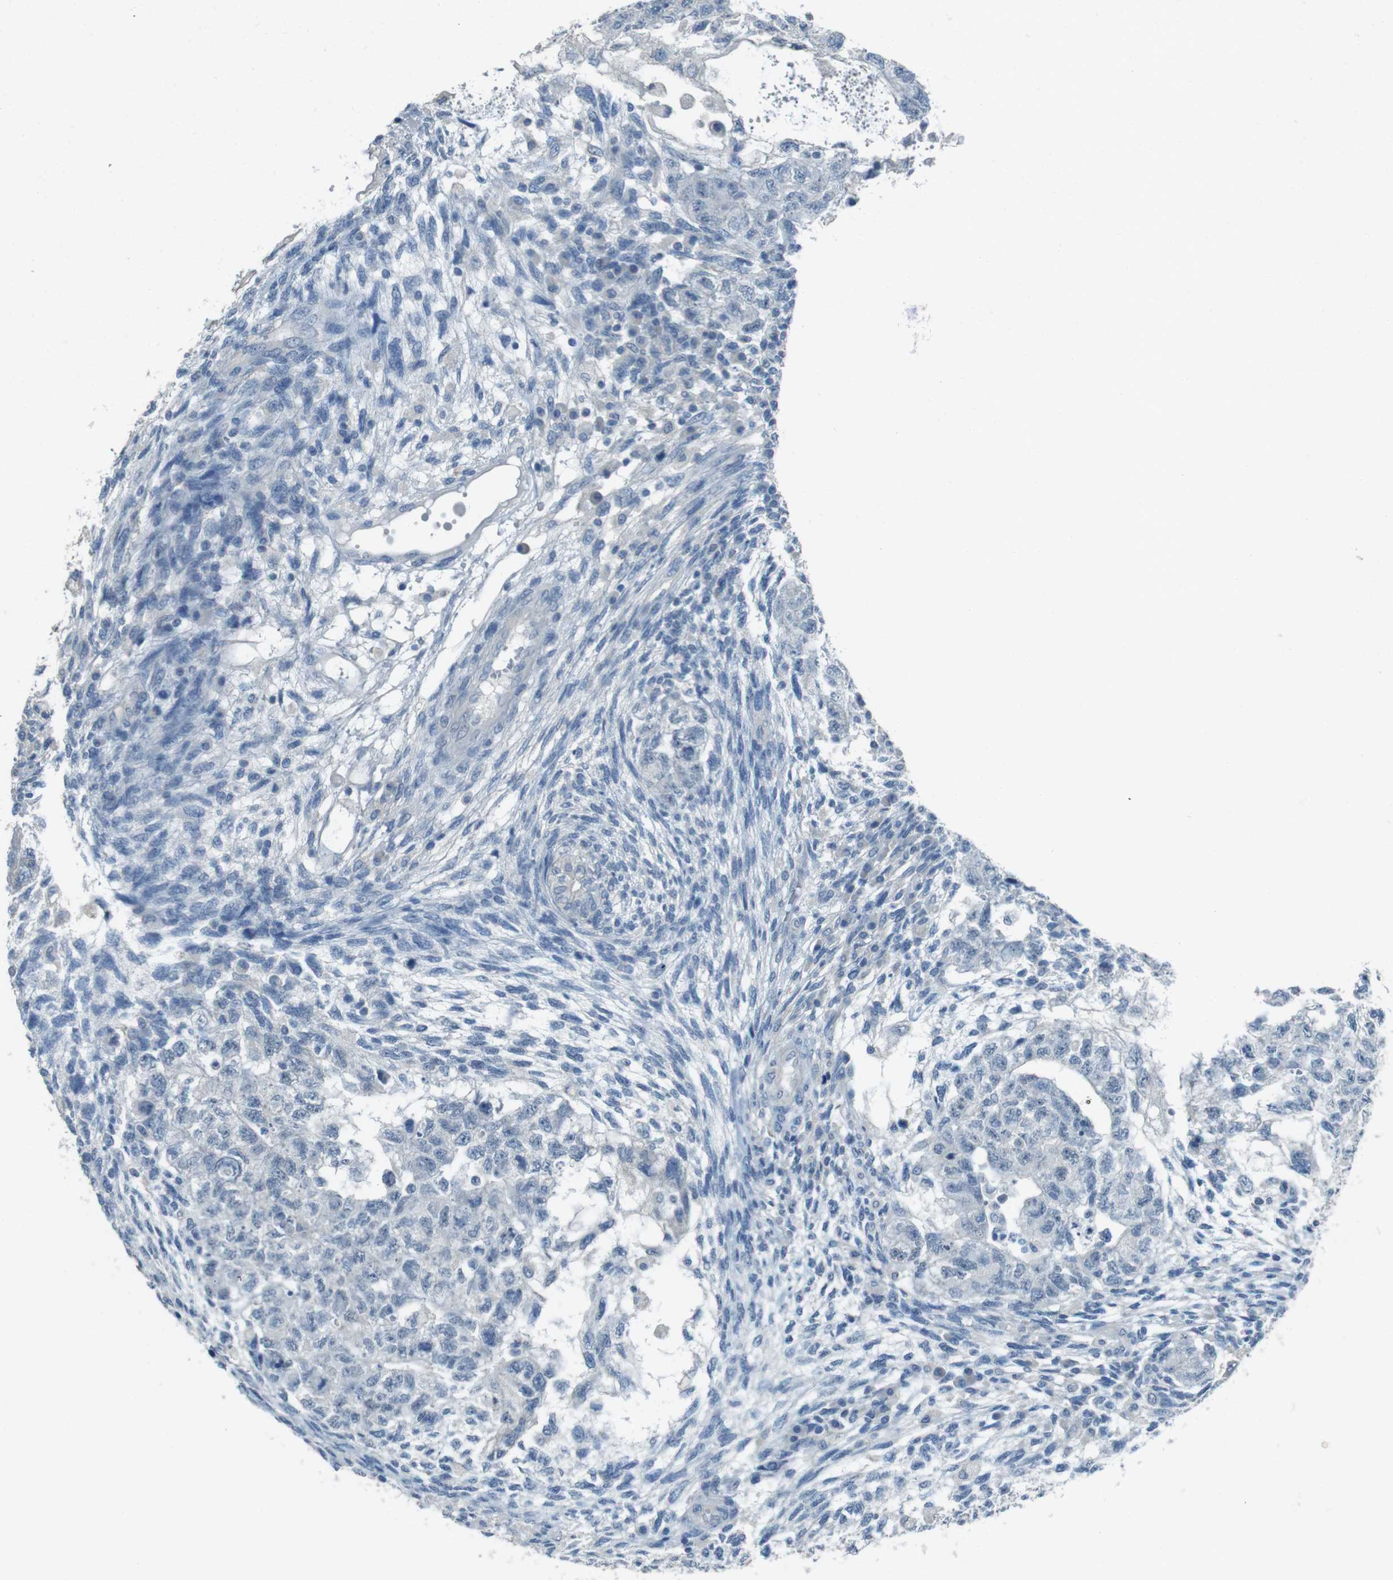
{"staining": {"intensity": "negative", "quantity": "none", "location": "none"}, "tissue": "testis cancer", "cell_type": "Tumor cells", "image_type": "cancer", "snomed": [{"axis": "morphology", "description": "Normal tissue, NOS"}, {"axis": "morphology", "description": "Carcinoma, Embryonal, NOS"}, {"axis": "topography", "description": "Testis"}], "caption": "DAB (3,3'-diaminobenzidine) immunohistochemical staining of human testis cancer (embryonal carcinoma) demonstrates no significant expression in tumor cells.", "gene": "ENTPD7", "patient": {"sex": "male", "age": 36}}